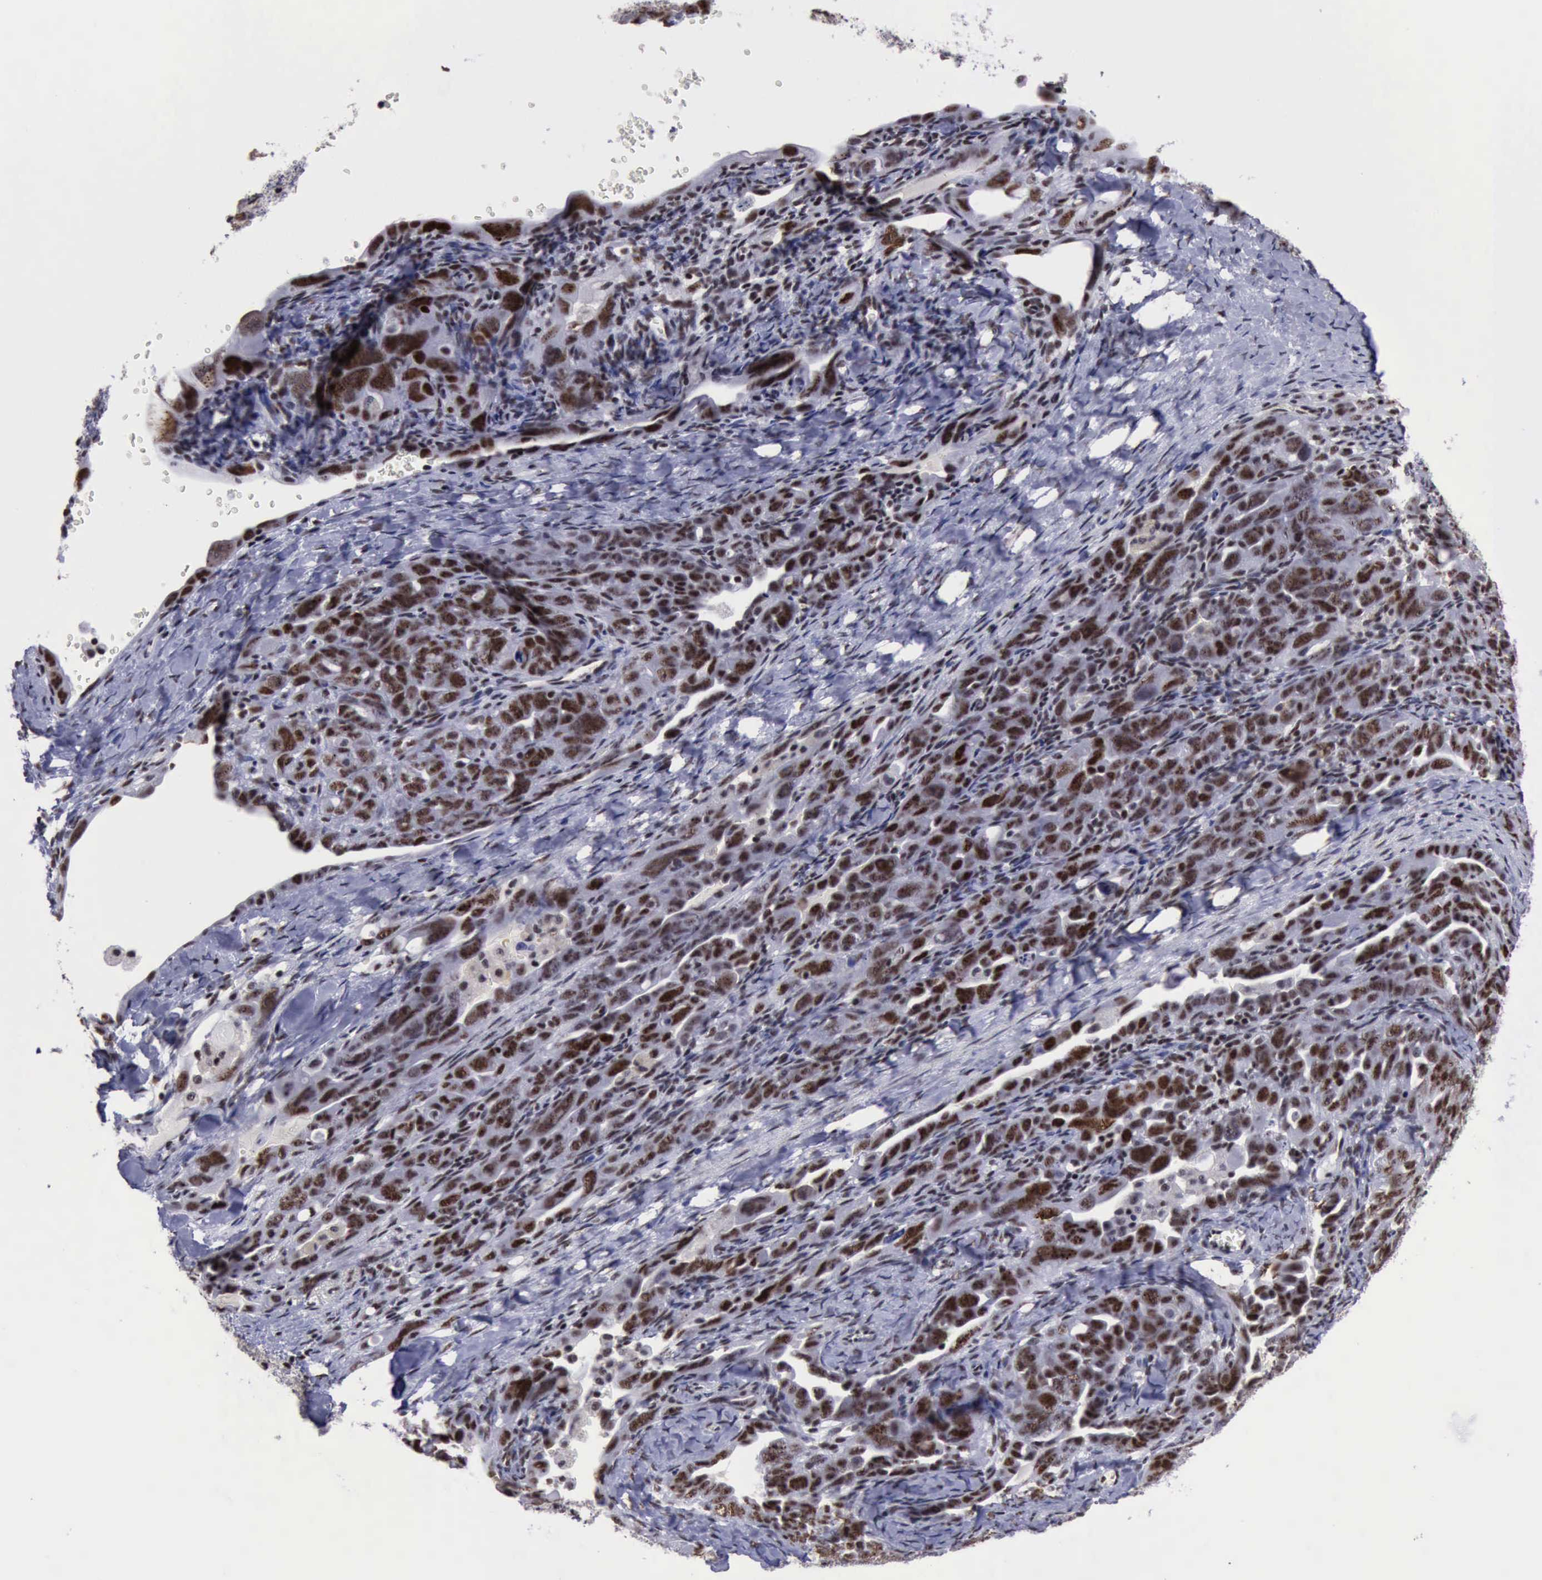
{"staining": {"intensity": "moderate", "quantity": "25%-75%", "location": "nuclear"}, "tissue": "ovarian cancer", "cell_type": "Tumor cells", "image_type": "cancer", "snomed": [{"axis": "morphology", "description": "Cystadenocarcinoma, serous, NOS"}, {"axis": "topography", "description": "Ovary"}], "caption": "Immunohistochemistry staining of ovarian cancer, which displays medium levels of moderate nuclear expression in approximately 25%-75% of tumor cells indicating moderate nuclear protein staining. The staining was performed using DAB (3,3'-diaminobenzidine) (brown) for protein detection and nuclei were counterstained in hematoxylin (blue).", "gene": "YY1", "patient": {"sex": "female", "age": 66}}